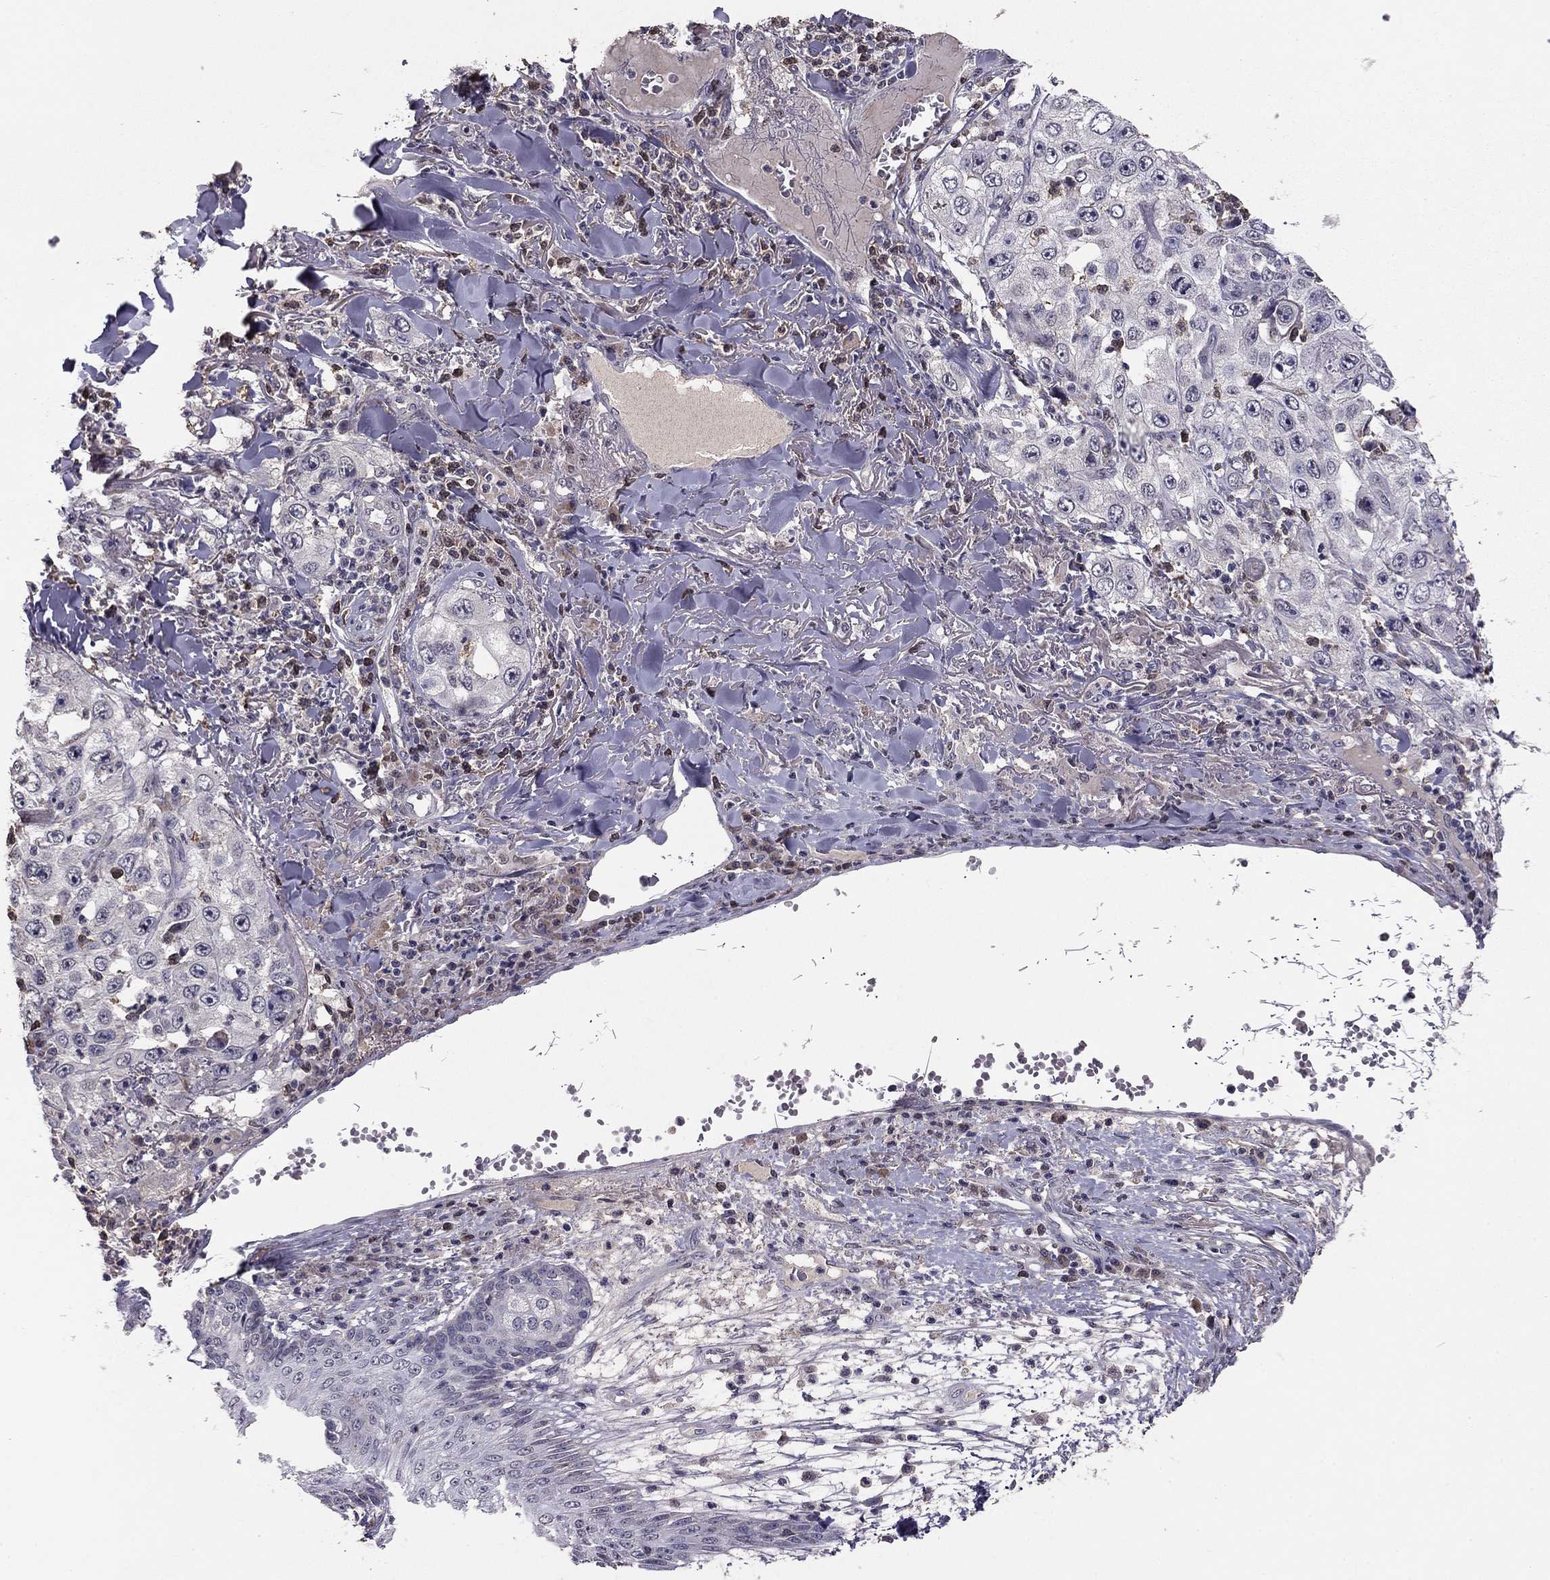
{"staining": {"intensity": "negative", "quantity": "none", "location": "none"}, "tissue": "skin cancer", "cell_type": "Tumor cells", "image_type": "cancer", "snomed": [{"axis": "morphology", "description": "Squamous cell carcinoma, NOS"}, {"axis": "topography", "description": "Skin"}], "caption": "Skin cancer (squamous cell carcinoma) was stained to show a protein in brown. There is no significant positivity in tumor cells.", "gene": "HCN1", "patient": {"sex": "male", "age": 82}}